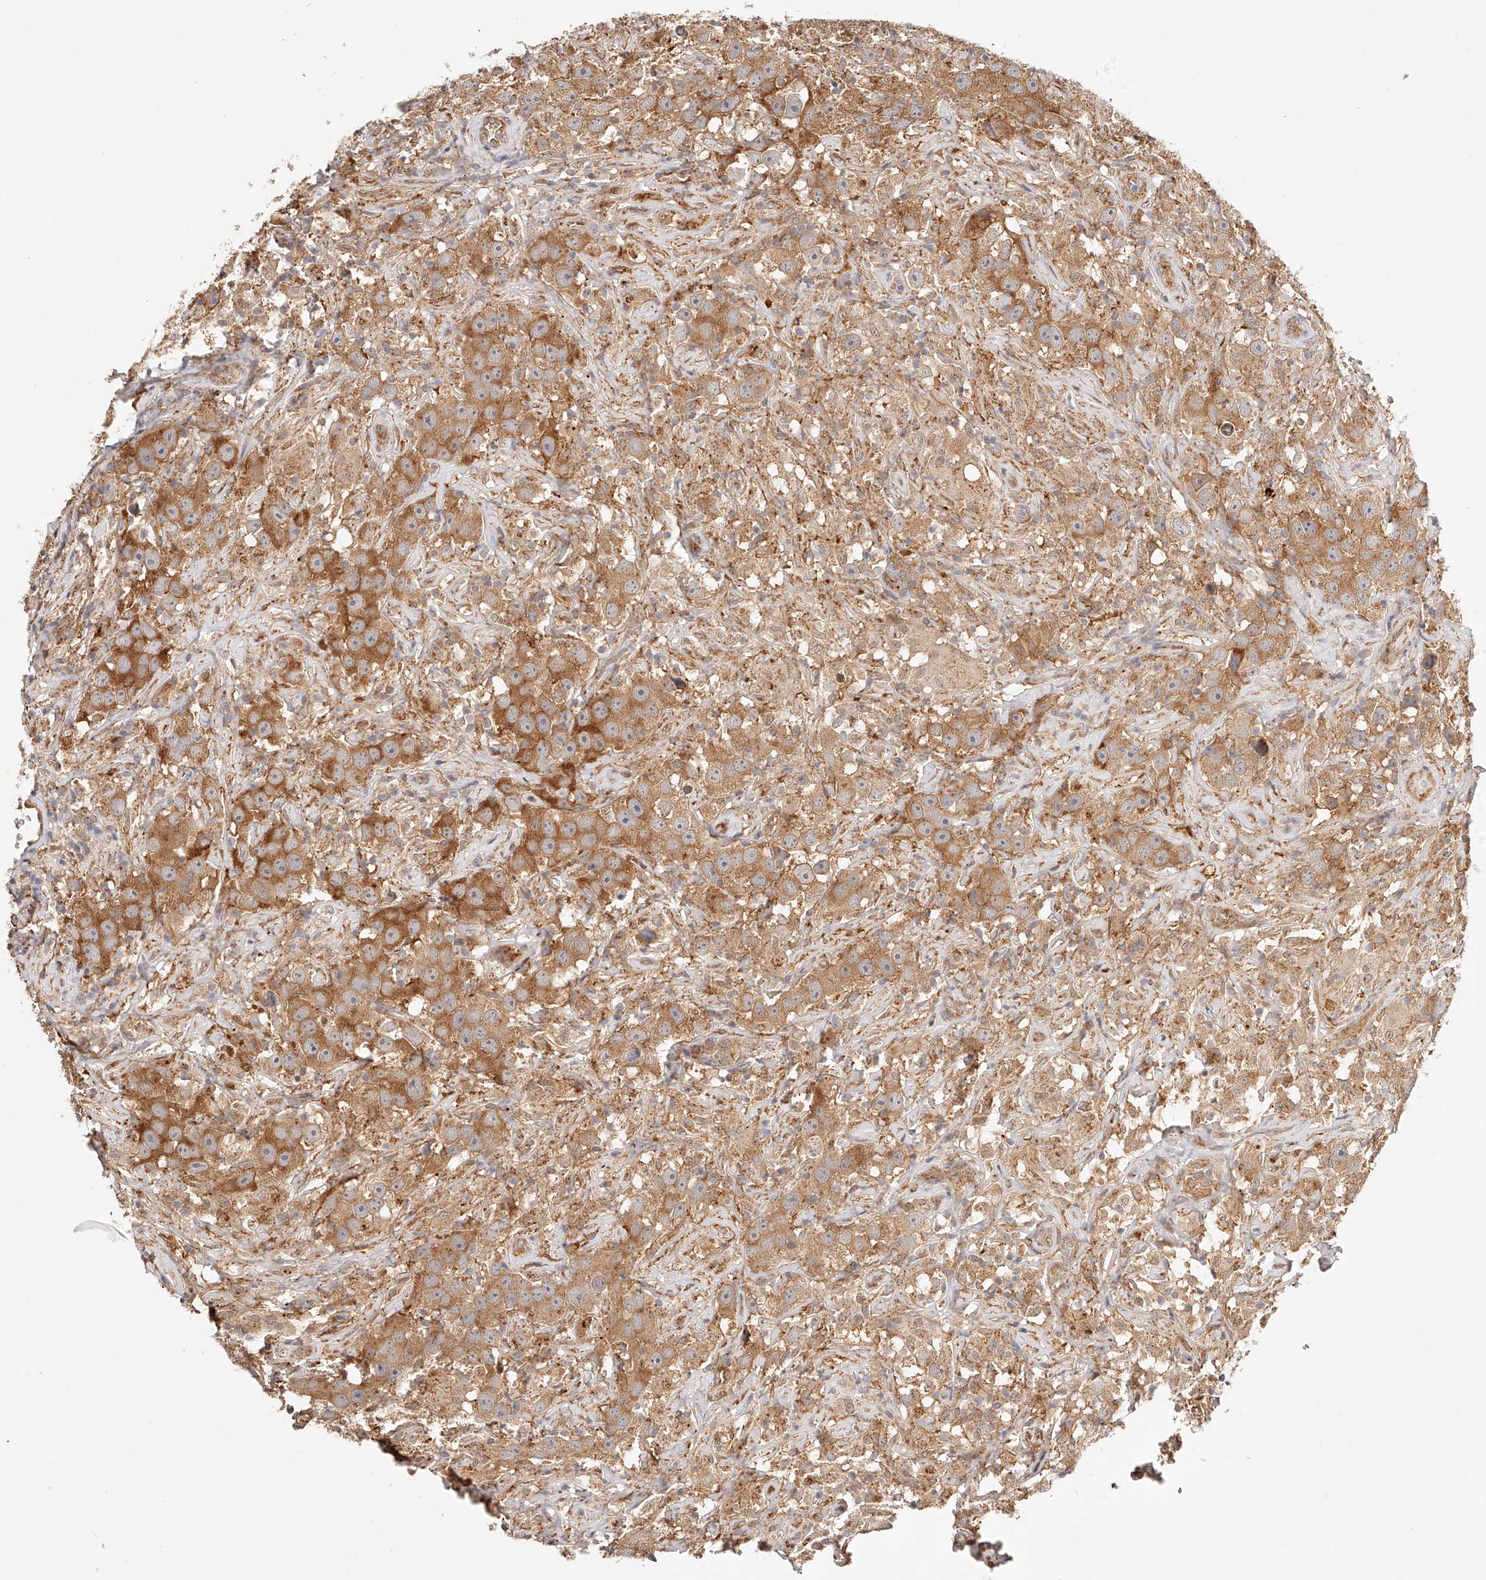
{"staining": {"intensity": "moderate", "quantity": ">75%", "location": "cytoplasmic/membranous"}, "tissue": "testis cancer", "cell_type": "Tumor cells", "image_type": "cancer", "snomed": [{"axis": "morphology", "description": "Seminoma, NOS"}, {"axis": "topography", "description": "Testis"}], "caption": "A brown stain highlights moderate cytoplasmic/membranous expression of a protein in seminoma (testis) tumor cells. The staining was performed using DAB (3,3'-diaminobenzidine), with brown indicating positive protein expression. Nuclei are stained blue with hematoxylin.", "gene": "SYNC", "patient": {"sex": "male", "age": 49}}